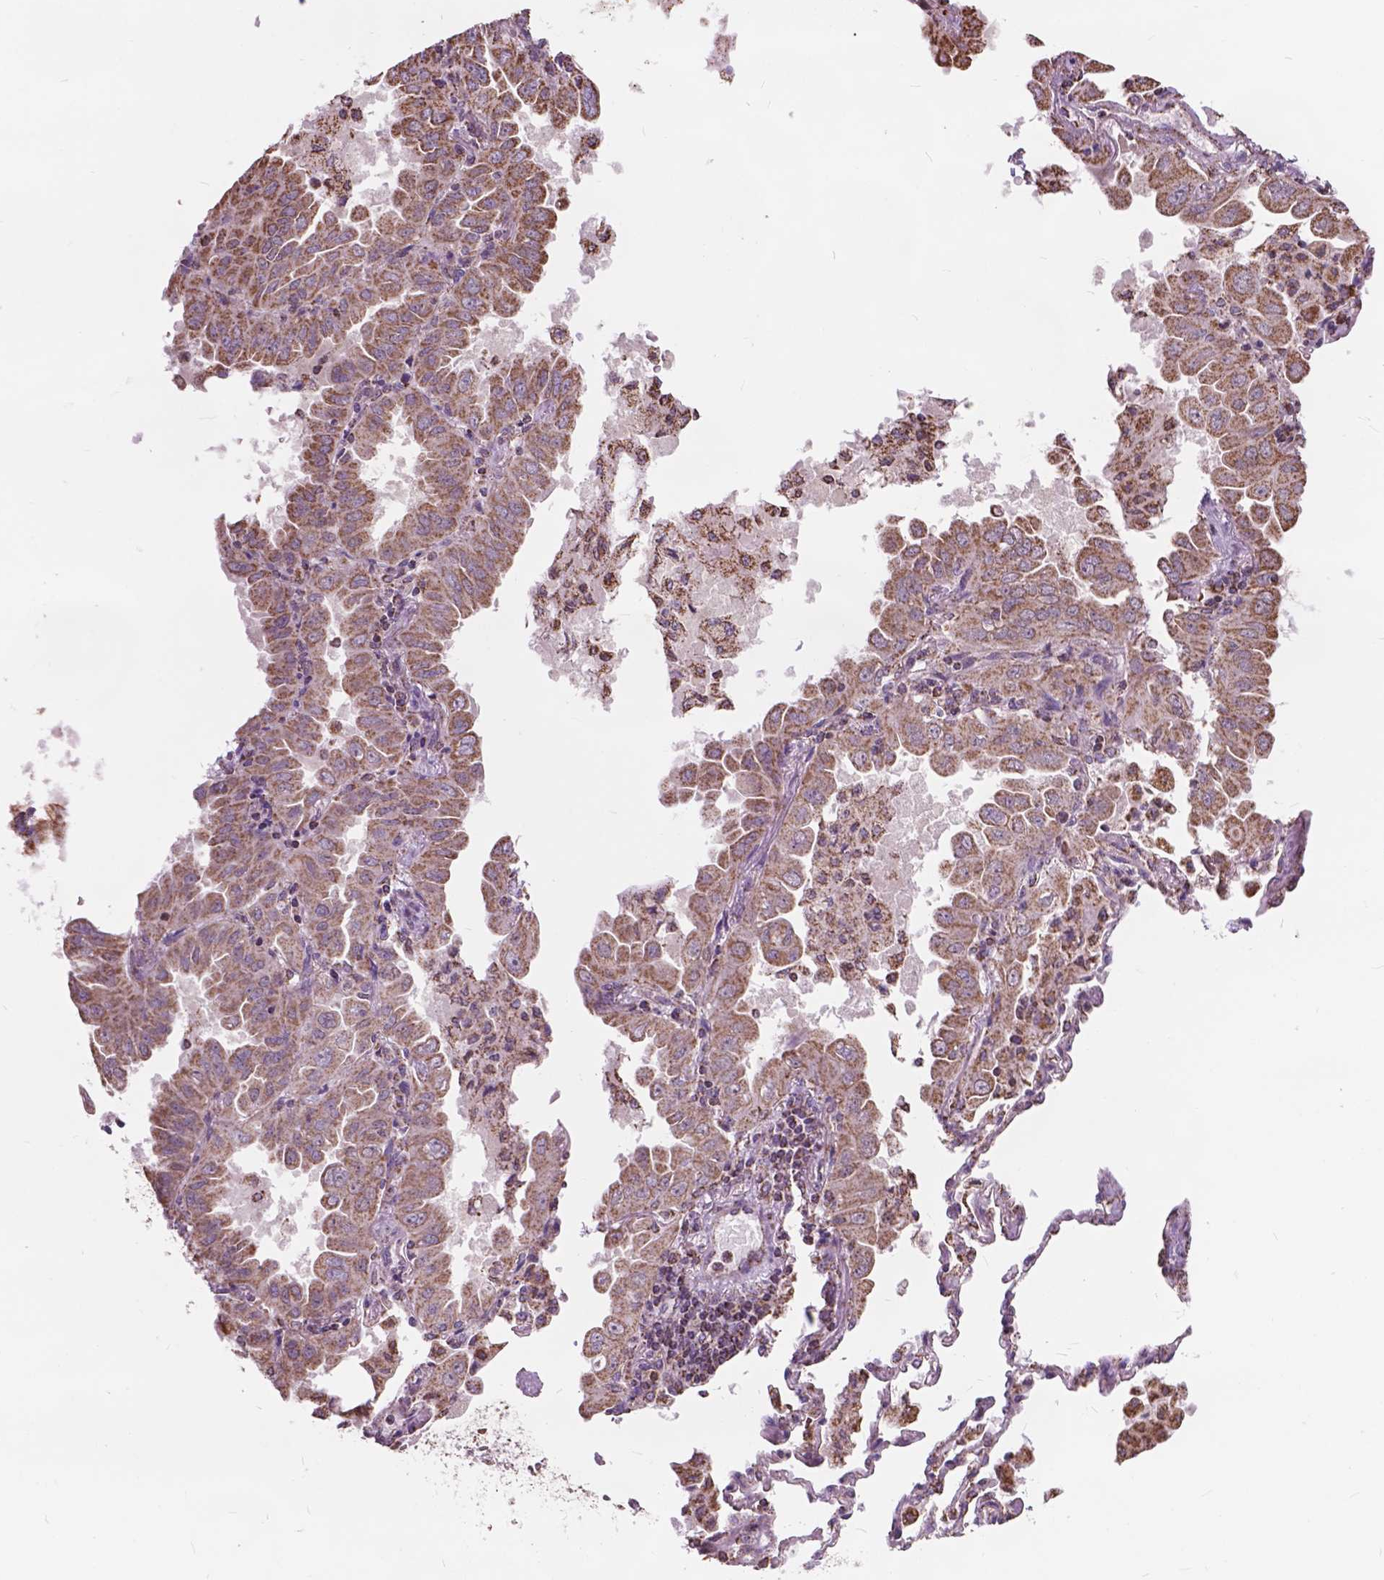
{"staining": {"intensity": "moderate", "quantity": ">75%", "location": "cytoplasmic/membranous"}, "tissue": "lung cancer", "cell_type": "Tumor cells", "image_type": "cancer", "snomed": [{"axis": "morphology", "description": "Adenocarcinoma, NOS"}, {"axis": "topography", "description": "Lung"}], "caption": "Tumor cells reveal medium levels of moderate cytoplasmic/membranous positivity in approximately >75% of cells in lung cancer (adenocarcinoma).", "gene": "SCOC", "patient": {"sex": "male", "age": 64}}